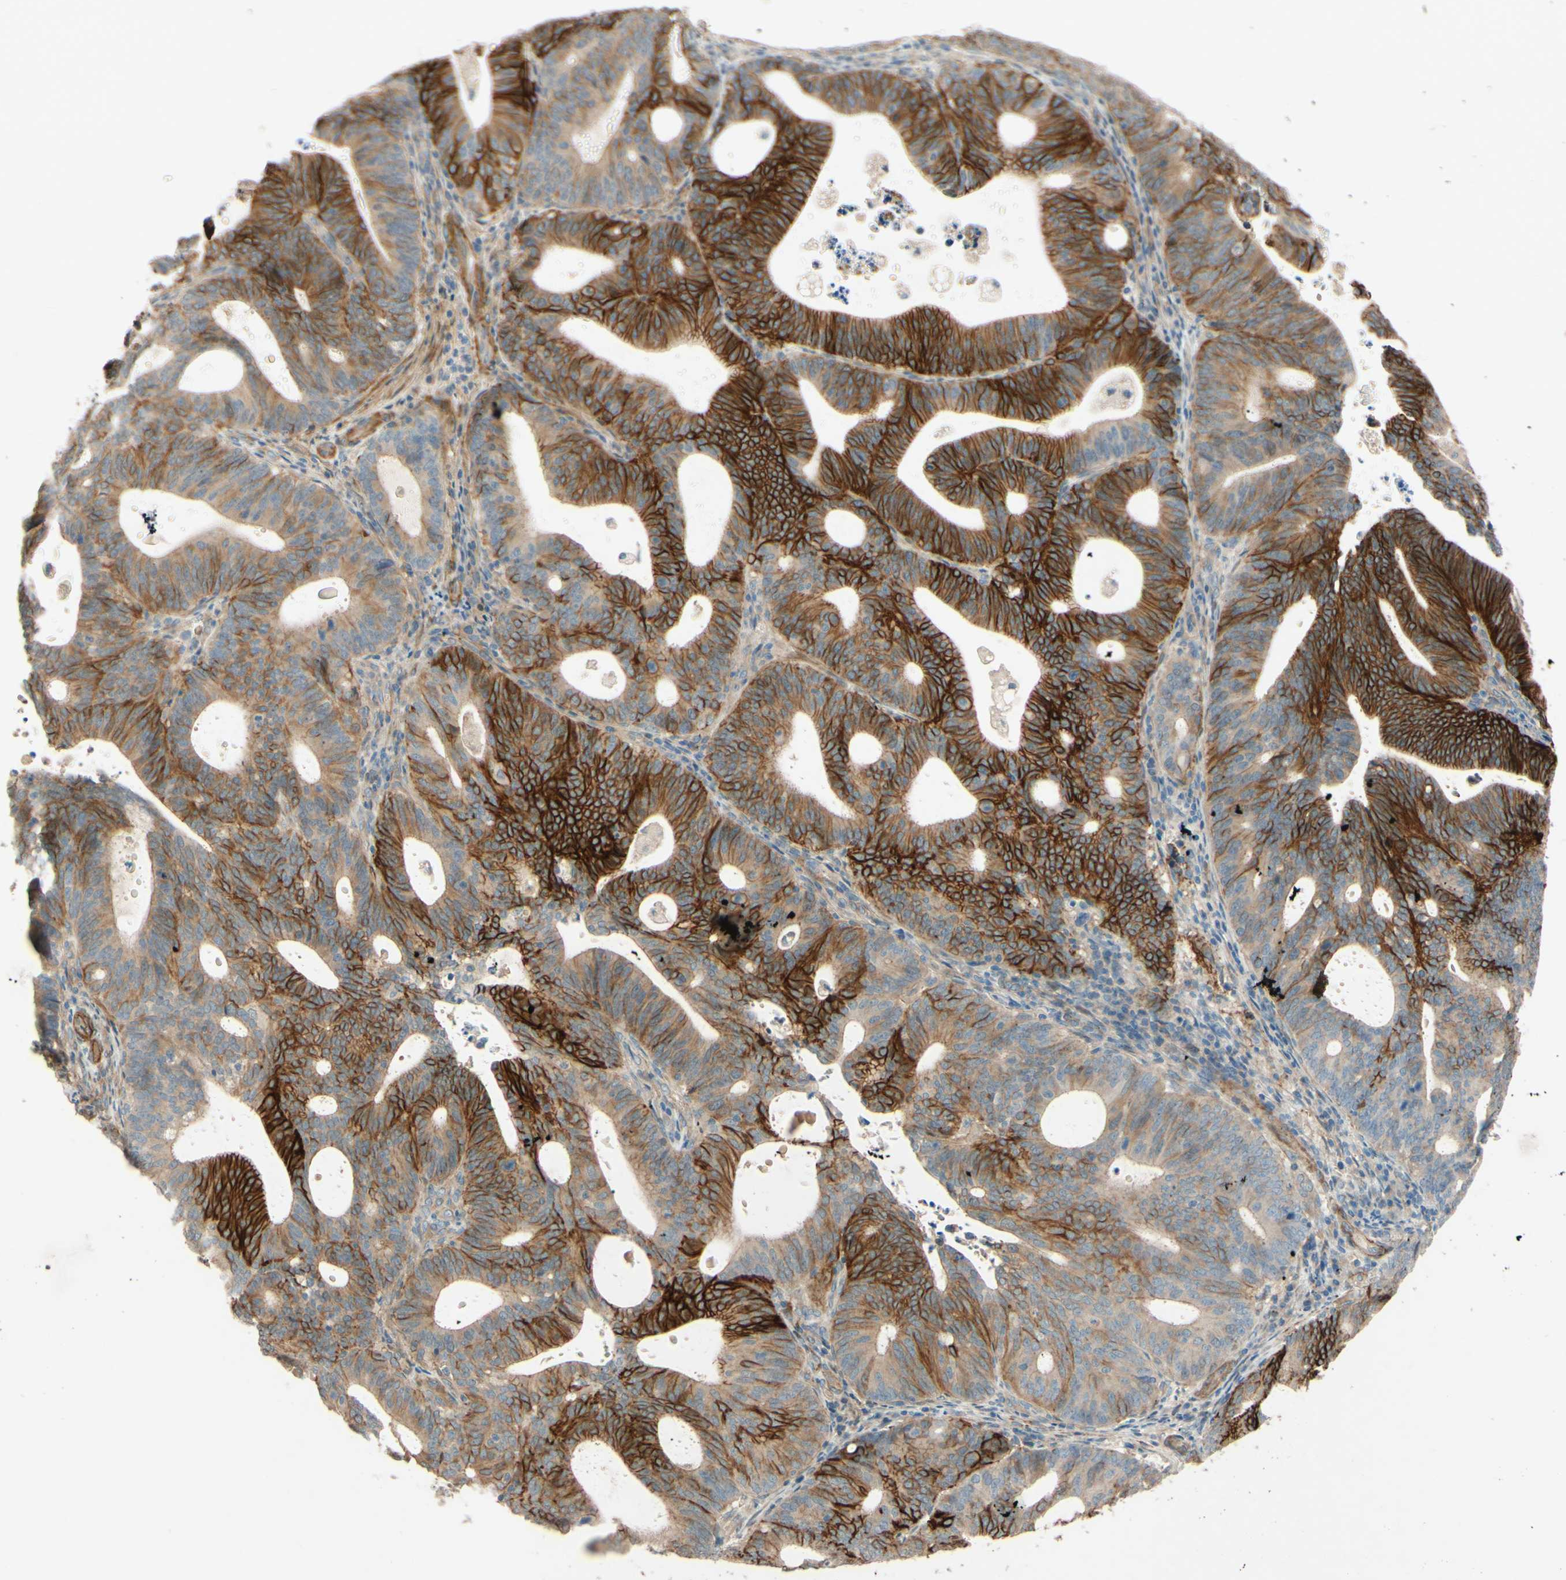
{"staining": {"intensity": "strong", "quantity": "25%-75%", "location": "cytoplasmic/membranous"}, "tissue": "endometrial cancer", "cell_type": "Tumor cells", "image_type": "cancer", "snomed": [{"axis": "morphology", "description": "Adenocarcinoma, NOS"}, {"axis": "topography", "description": "Uterus"}], "caption": "A brown stain shows strong cytoplasmic/membranous staining of a protein in human endometrial cancer (adenocarcinoma) tumor cells.", "gene": "ADAM17", "patient": {"sex": "female", "age": 83}}